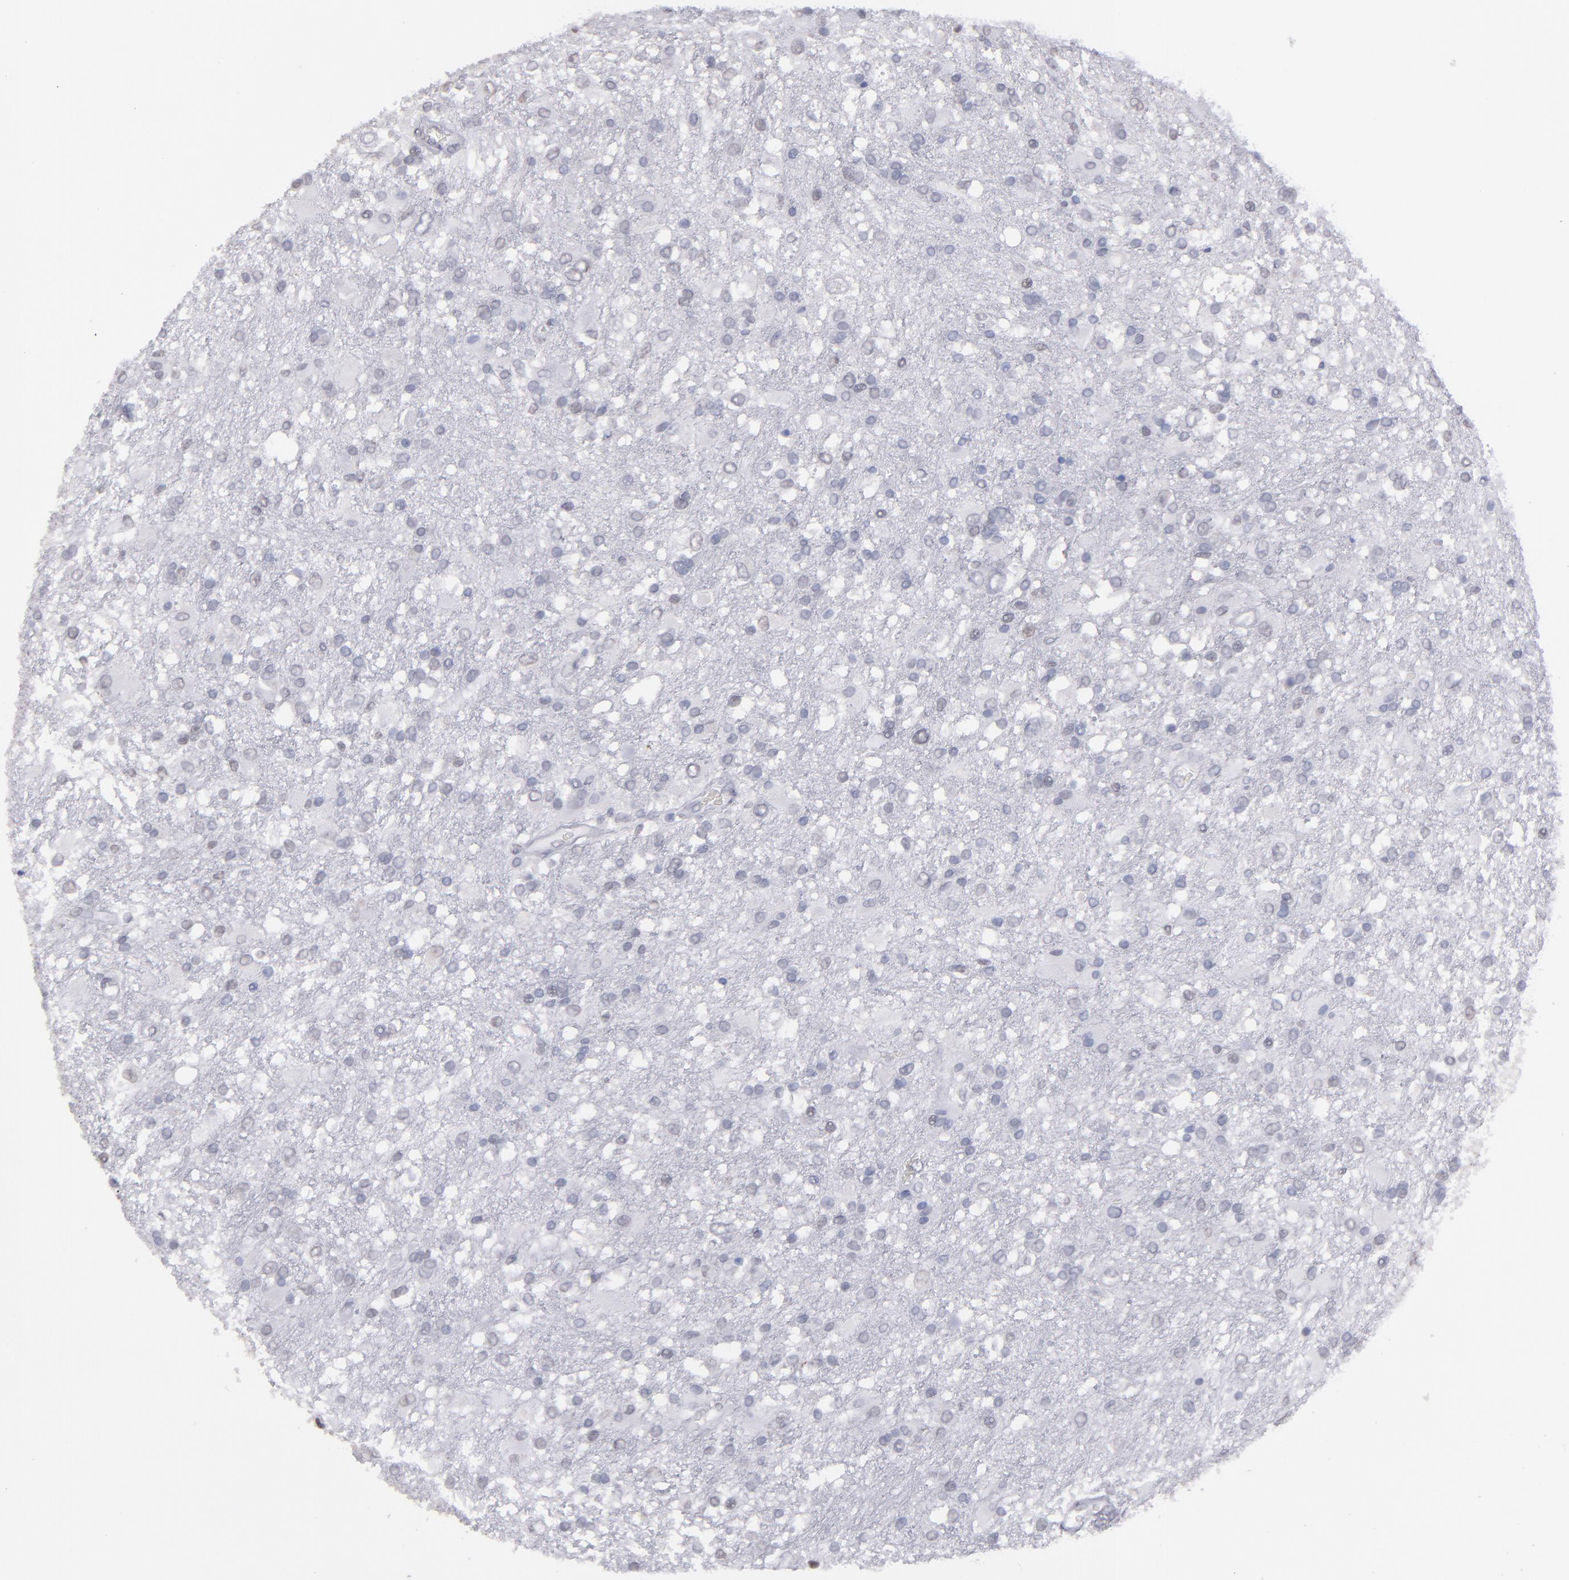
{"staining": {"intensity": "weak", "quantity": "<25%", "location": "nuclear"}, "tissue": "glioma", "cell_type": "Tumor cells", "image_type": "cancer", "snomed": [{"axis": "morphology", "description": "Glioma, malignant, High grade"}, {"axis": "topography", "description": "Cerebral cortex"}], "caption": "Glioma was stained to show a protein in brown. There is no significant positivity in tumor cells.", "gene": "IRF4", "patient": {"sex": "male", "age": 79}}